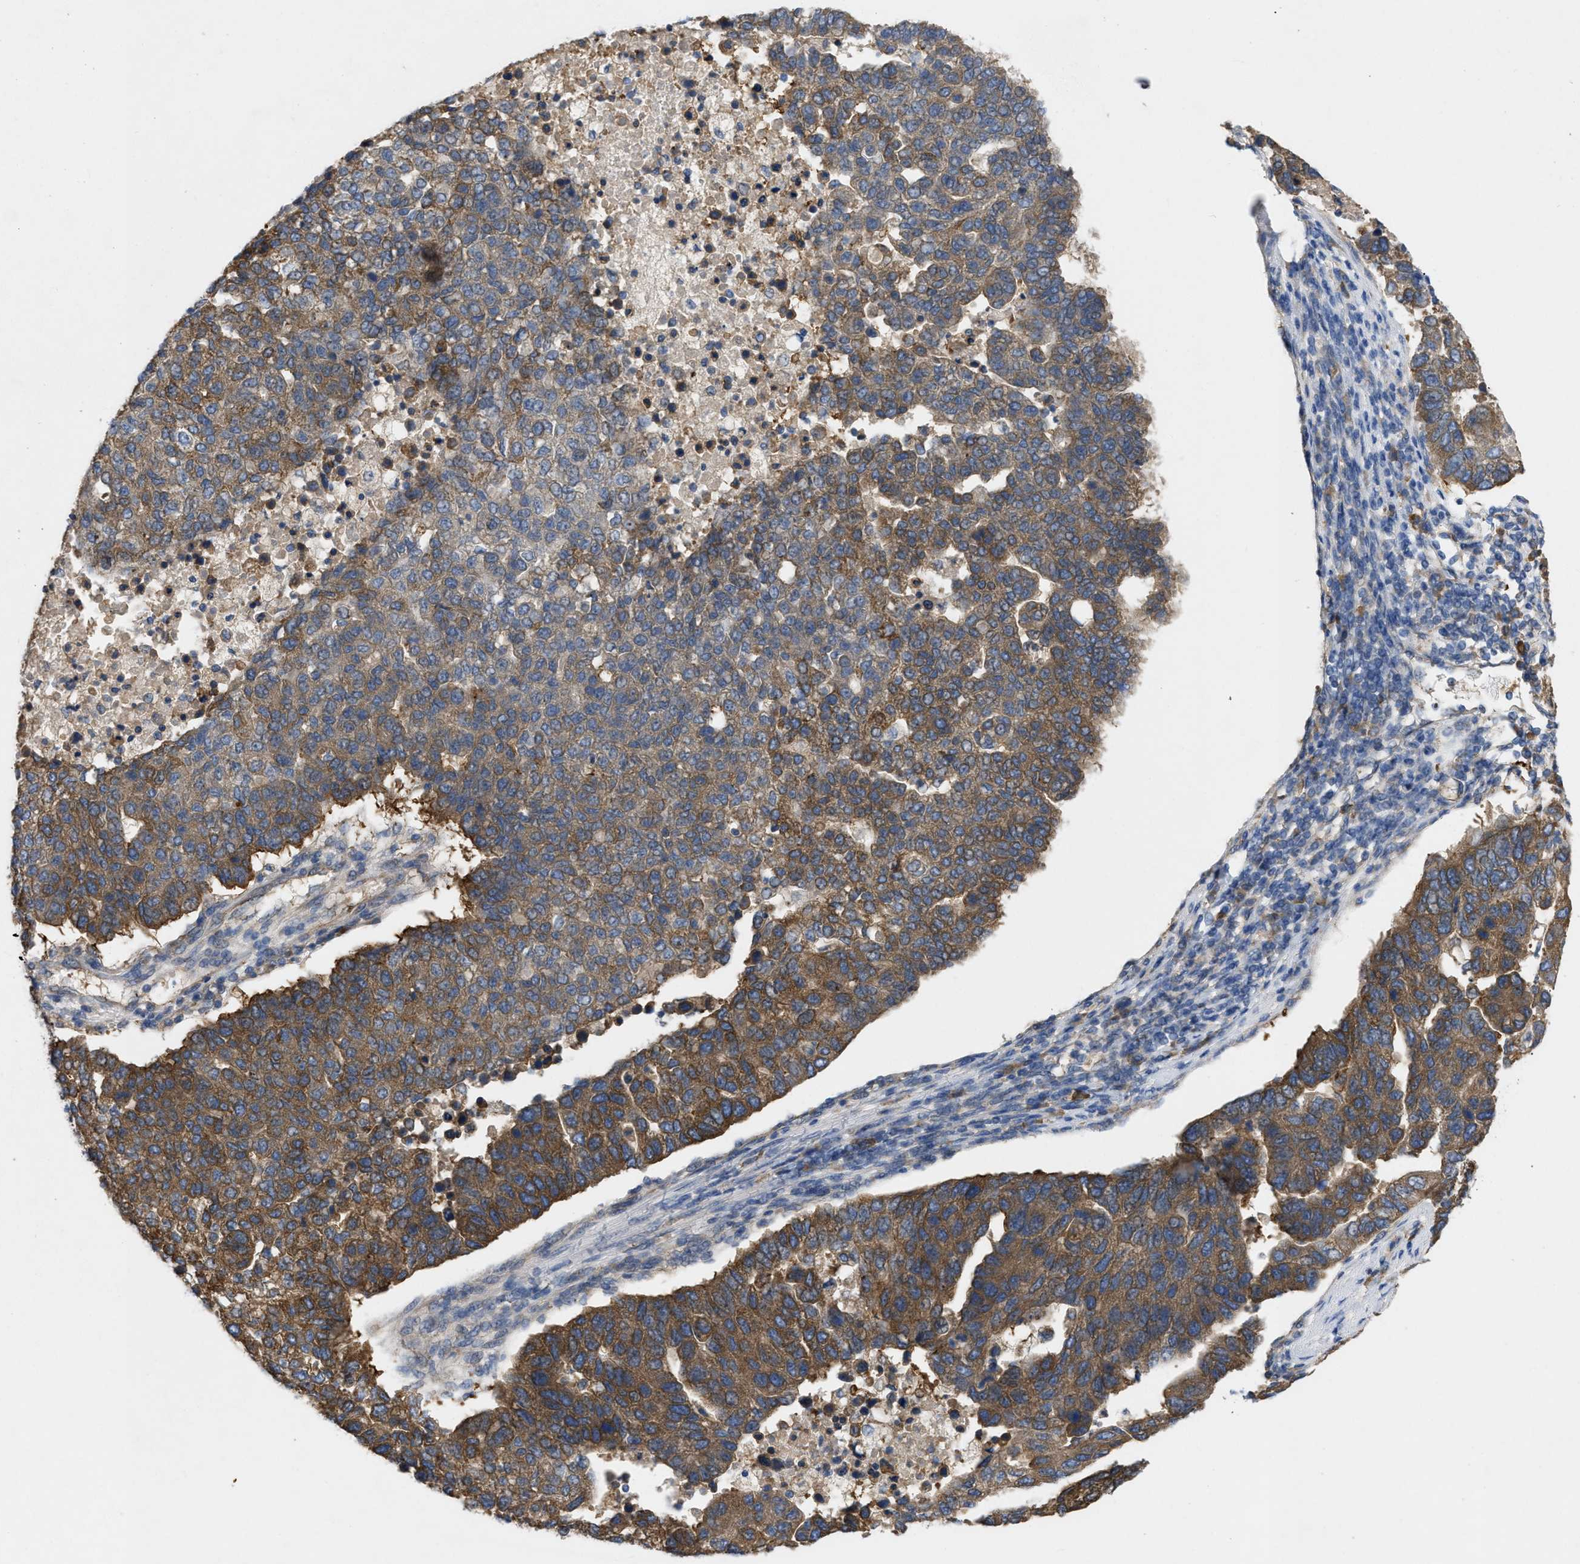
{"staining": {"intensity": "moderate", "quantity": ">75%", "location": "cytoplasmic/membranous"}, "tissue": "pancreatic cancer", "cell_type": "Tumor cells", "image_type": "cancer", "snomed": [{"axis": "morphology", "description": "Adenocarcinoma, NOS"}, {"axis": "topography", "description": "Pancreas"}], "caption": "A high-resolution image shows immunohistochemistry staining of pancreatic cancer (adenocarcinoma), which displays moderate cytoplasmic/membranous positivity in approximately >75% of tumor cells.", "gene": "TMEM131", "patient": {"sex": "female", "age": 61}}